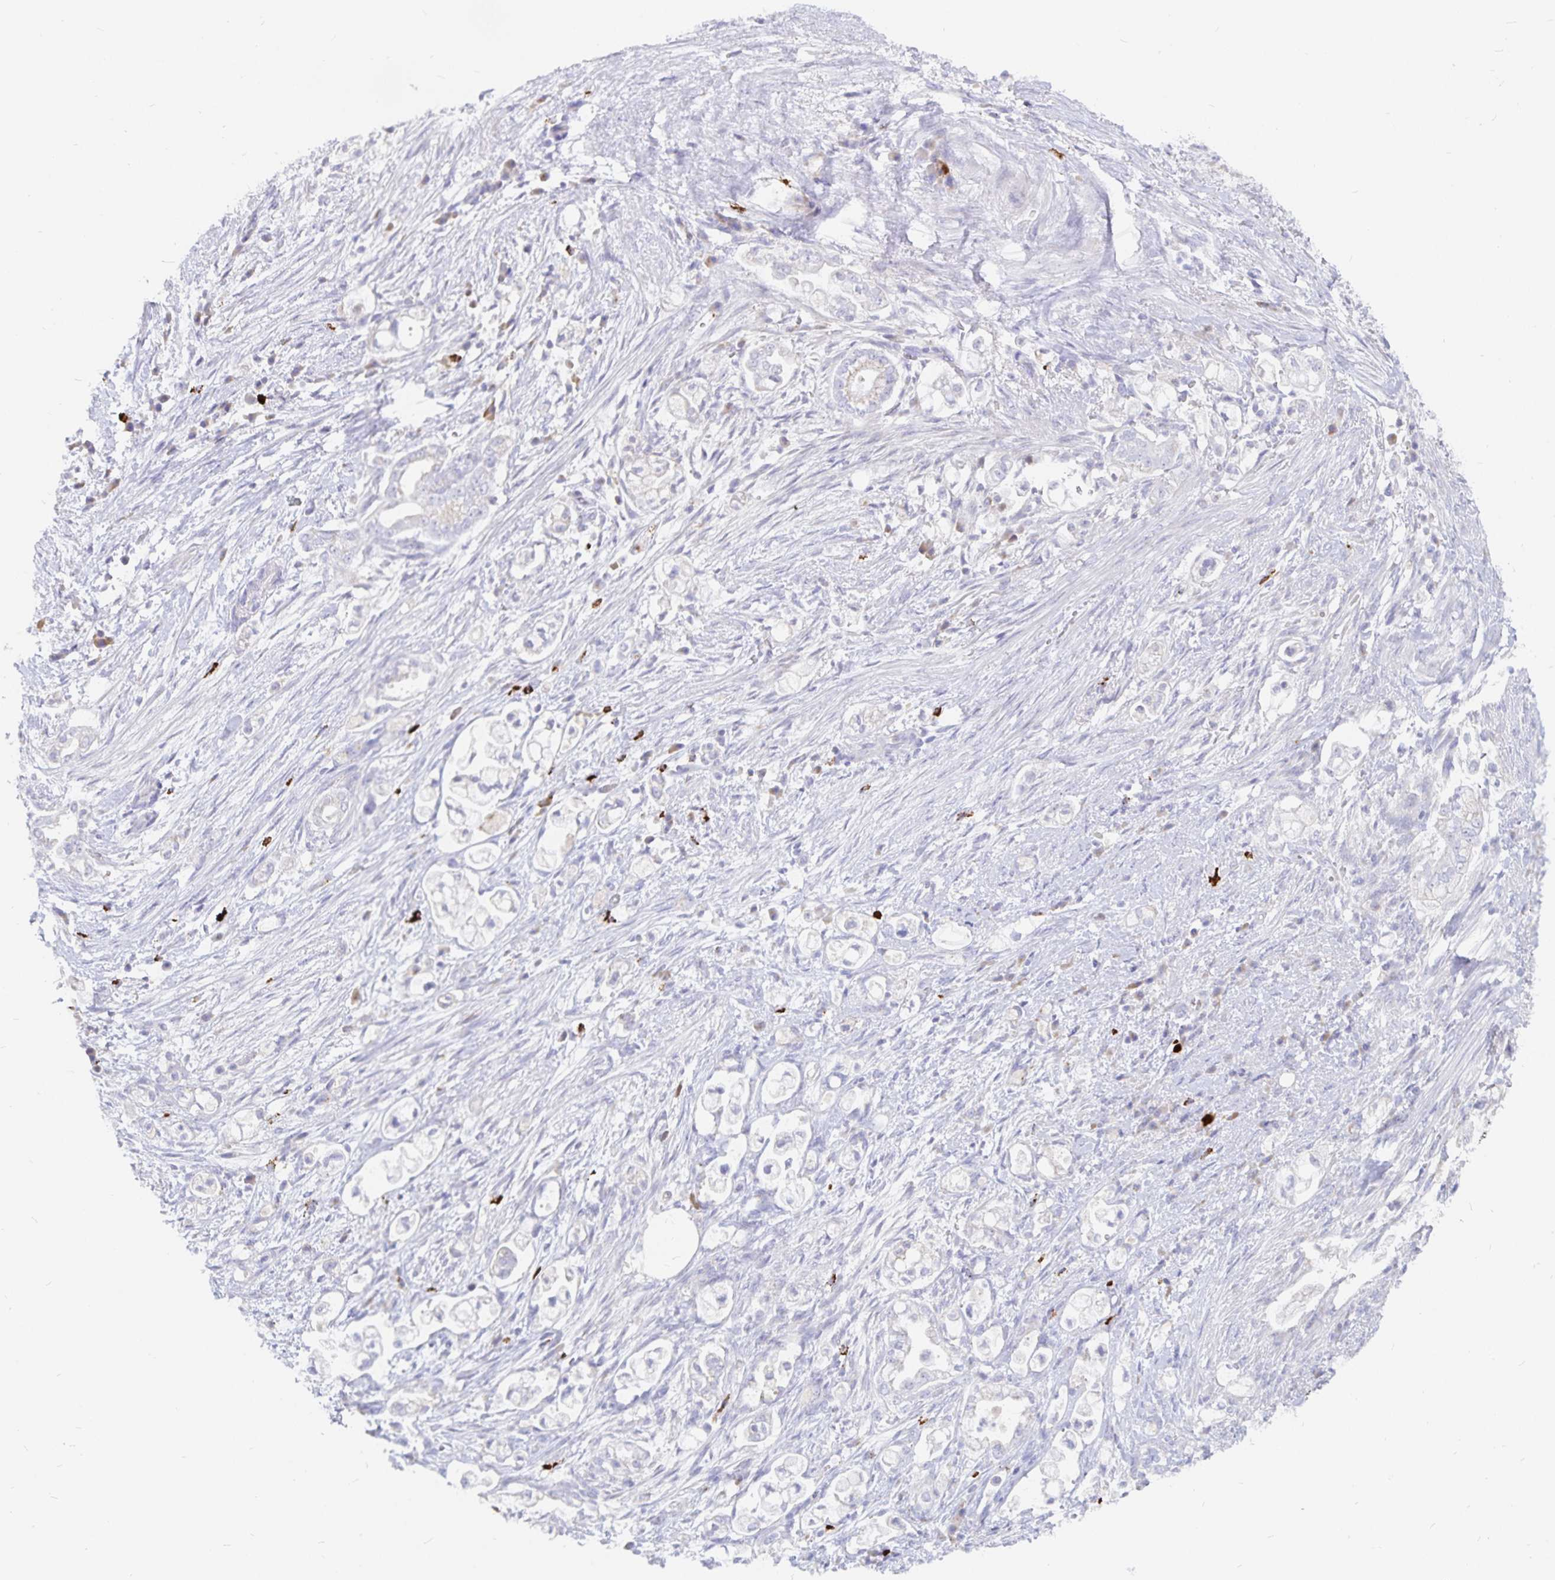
{"staining": {"intensity": "weak", "quantity": "<25%", "location": "cytoplasmic/membranous"}, "tissue": "pancreatic cancer", "cell_type": "Tumor cells", "image_type": "cancer", "snomed": [{"axis": "morphology", "description": "Adenocarcinoma, NOS"}, {"axis": "topography", "description": "Pancreas"}], "caption": "Tumor cells are negative for brown protein staining in adenocarcinoma (pancreatic).", "gene": "PKHD1", "patient": {"sex": "female", "age": 69}}